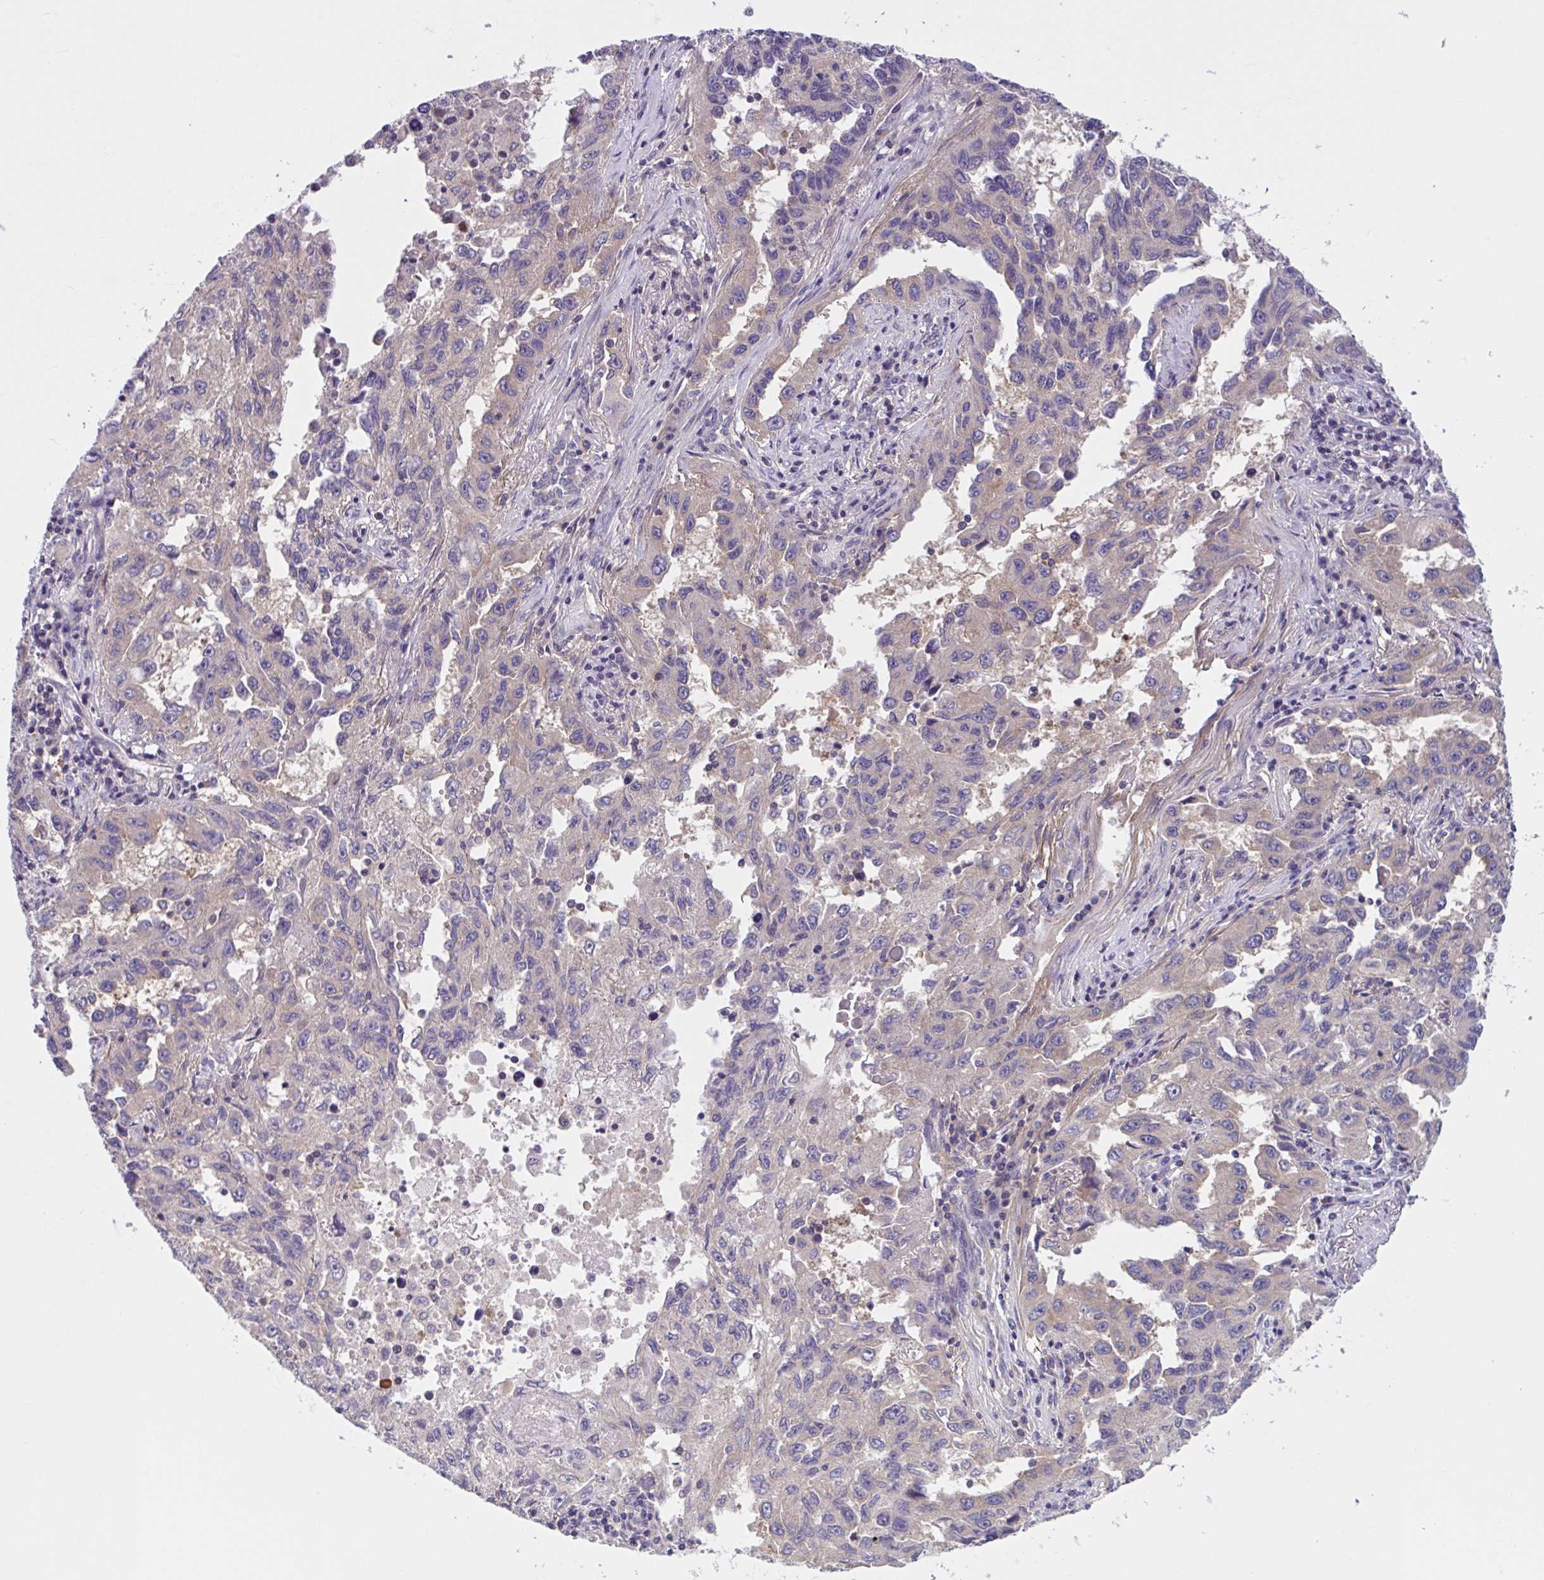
{"staining": {"intensity": "weak", "quantity": "25%-75%", "location": "cytoplasmic/membranous"}, "tissue": "lung cancer", "cell_type": "Tumor cells", "image_type": "cancer", "snomed": [{"axis": "morphology", "description": "Adenocarcinoma, NOS"}, {"axis": "topography", "description": "Lung"}], "caption": "Immunohistochemical staining of lung cancer reveals low levels of weak cytoplasmic/membranous protein staining in about 25%-75% of tumor cells.", "gene": "WNT9B", "patient": {"sex": "female", "age": 73}}